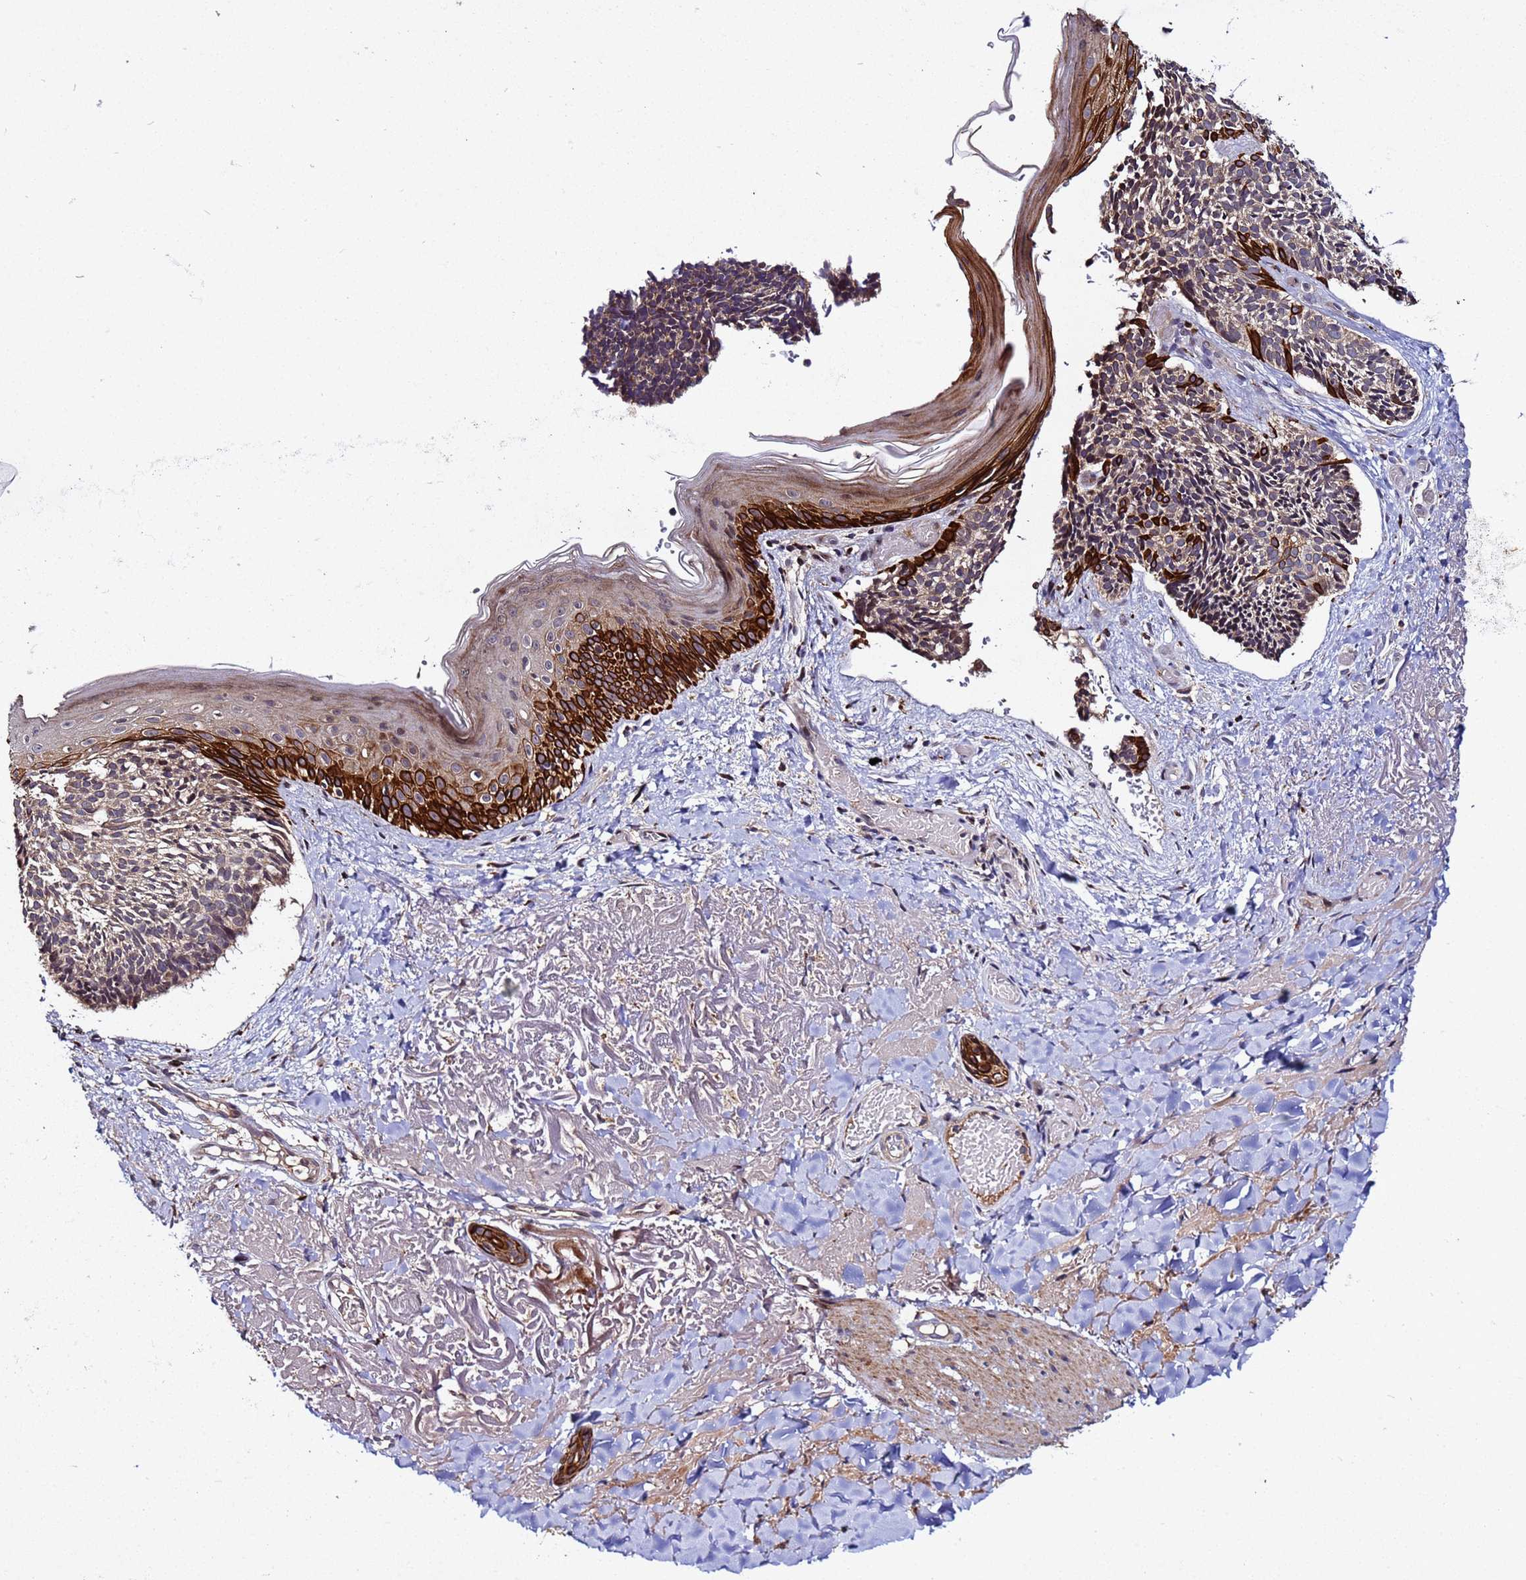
{"staining": {"intensity": "moderate", "quantity": "25%-75%", "location": "cytoplasmic/membranous"}, "tissue": "skin cancer", "cell_type": "Tumor cells", "image_type": "cancer", "snomed": [{"axis": "morphology", "description": "Basal cell carcinoma"}, {"axis": "topography", "description": "Skin"}], "caption": "Moderate cytoplasmic/membranous staining is present in approximately 25%-75% of tumor cells in basal cell carcinoma (skin). The staining was performed using DAB (3,3'-diaminobenzidine) to visualize the protein expression in brown, while the nuclei were stained in blue with hematoxylin (Magnification: 20x).", "gene": "PLXDC2", "patient": {"sex": "male", "age": 84}}